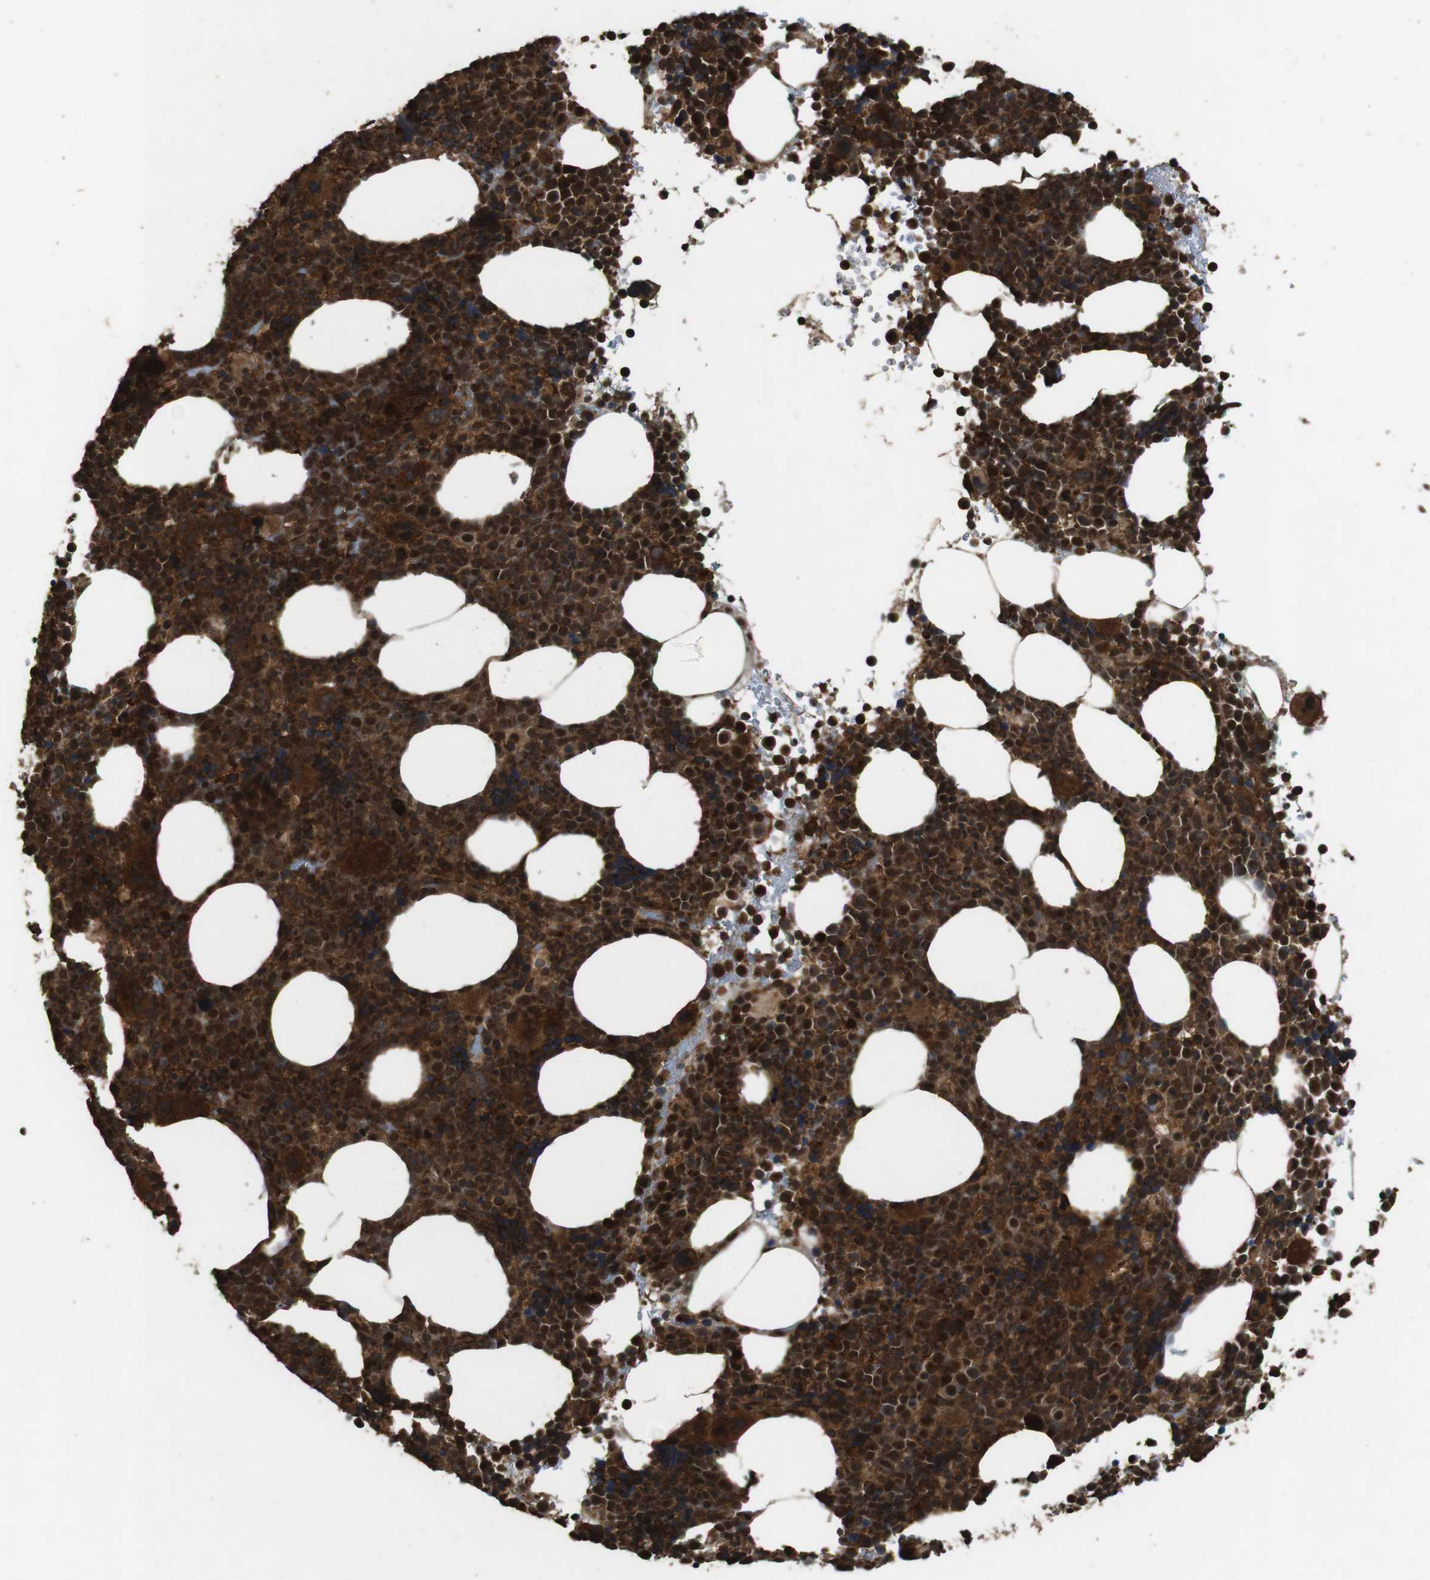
{"staining": {"intensity": "strong", "quantity": ">75%", "location": "cytoplasmic/membranous,nuclear"}, "tissue": "bone marrow", "cell_type": "Hematopoietic cells", "image_type": "normal", "snomed": [{"axis": "morphology", "description": "Normal tissue, NOS"}, {"axis": "morphology", "description": "Inflammation, NOS"}, {"axis": "topography", "description": "Bone marrow"}], "caption": "IHC photomicrograph of normal bone marrow: human bone marrow stained using immunohistochemistry reveals high levels of strong protein expression localized specifically in the cytoplasmic/membranous,nuclear of hematopoietic cells, appearing as a cytoplasmic/membranous,nuclear brown color.", "gene": "BAG4", "patient": {"sex": "male", "age": 73}}